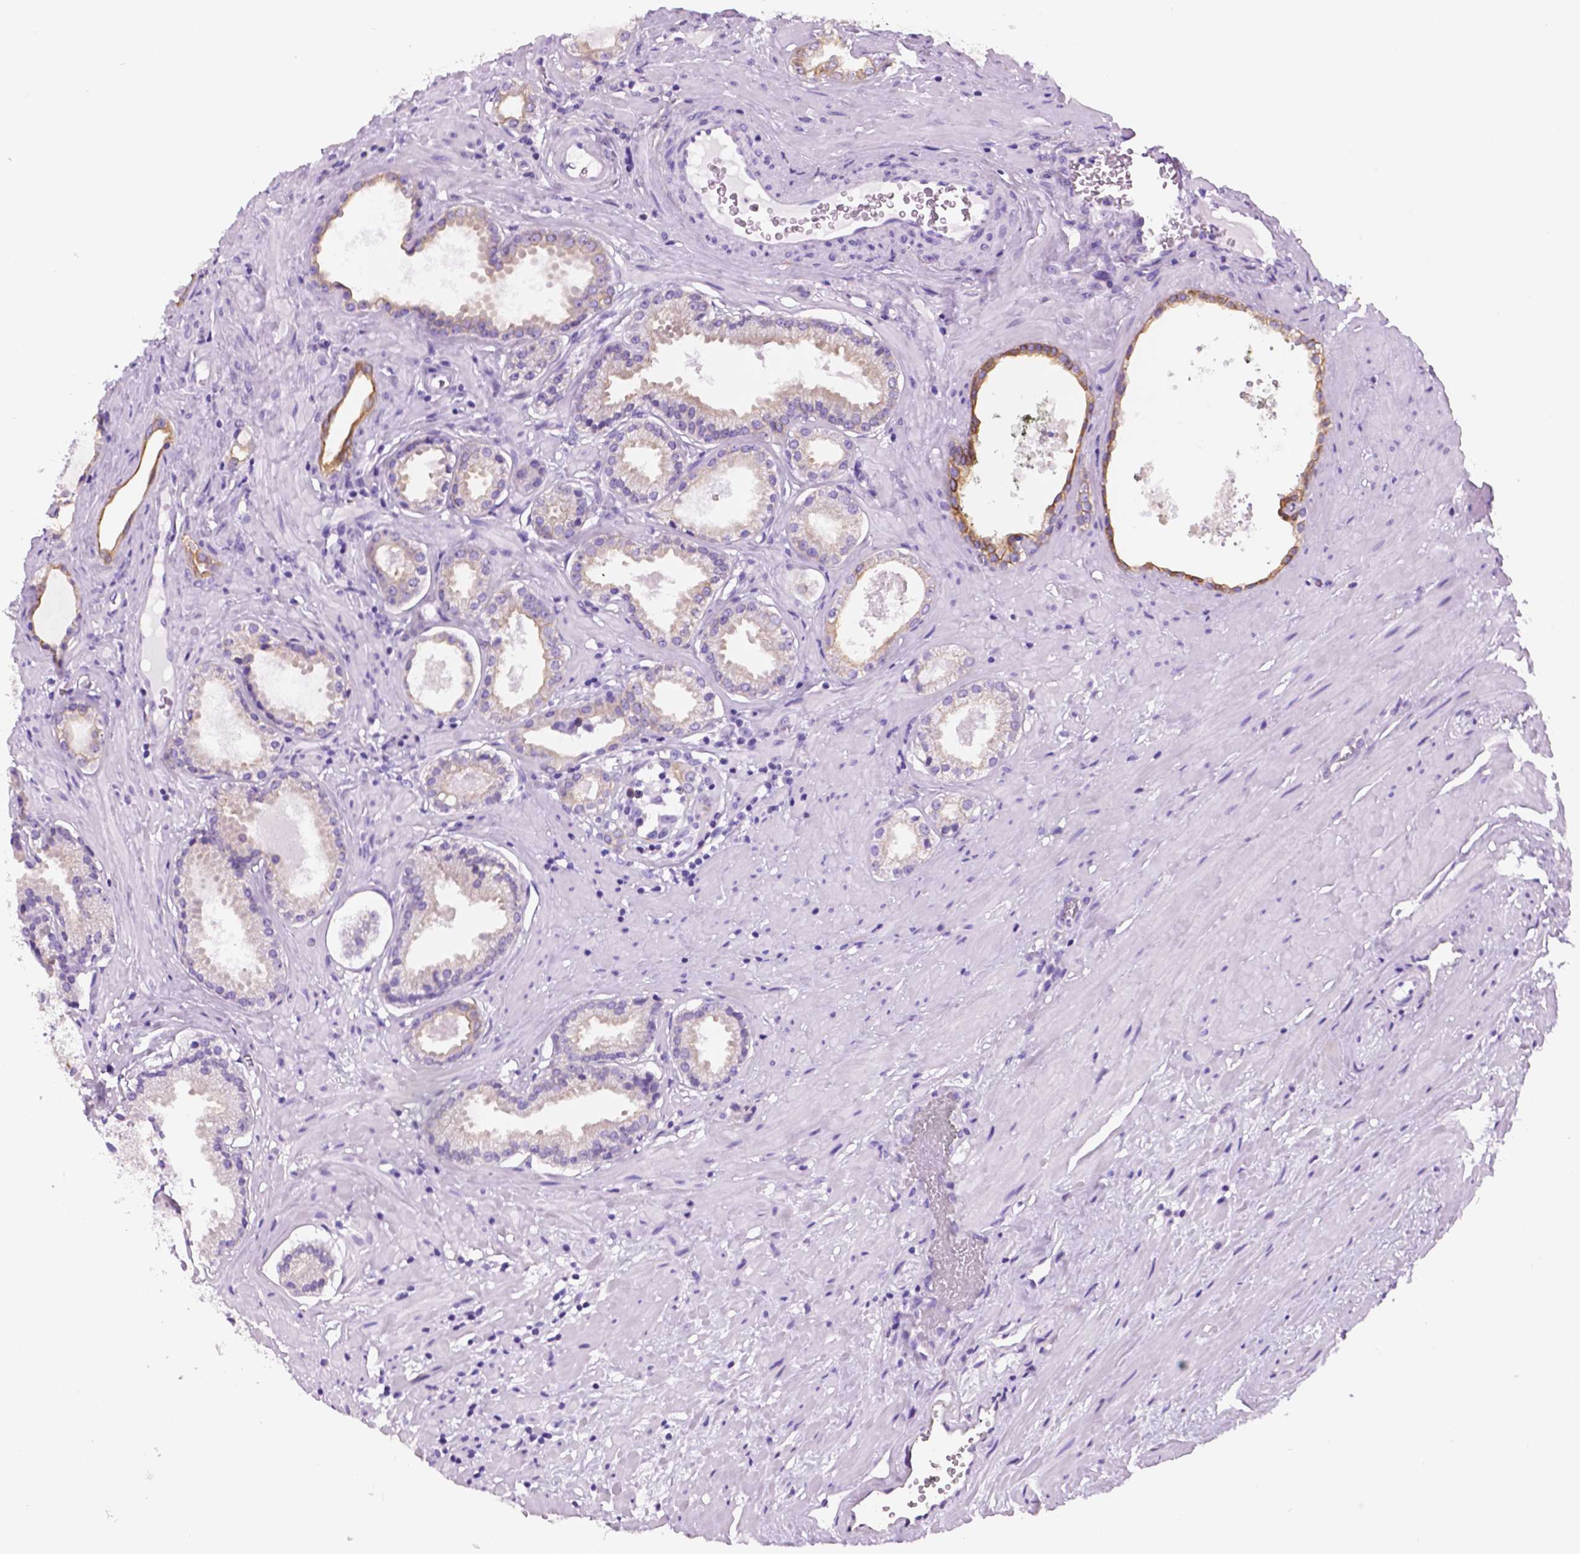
{"staining": {"intensity": "weak", "quantity": "25%-75%", "location": "cytoplasmic/membranous"}, "tissue": "prostate cancer", "cell_type": "Tumor cells", "image_type": "cancer", "snomed": [{"axis": "morphology", "description": "Adenocarcinoma, NOS"}, {"axis": "morphology", "description": "Adenocarcinoma, Low grade"}, {"axis": "topography", "description": "Prostate"}], "caption": "IHC (DAB (3,3'-diaminobenzidine)) staining of prostate cancer demonstrates weak cytoplasmic/membranous protein staining in approximately 25%-75% of tumor cells.", "gene": "PPL", "patient": {"sex": "male", "age": 64}}